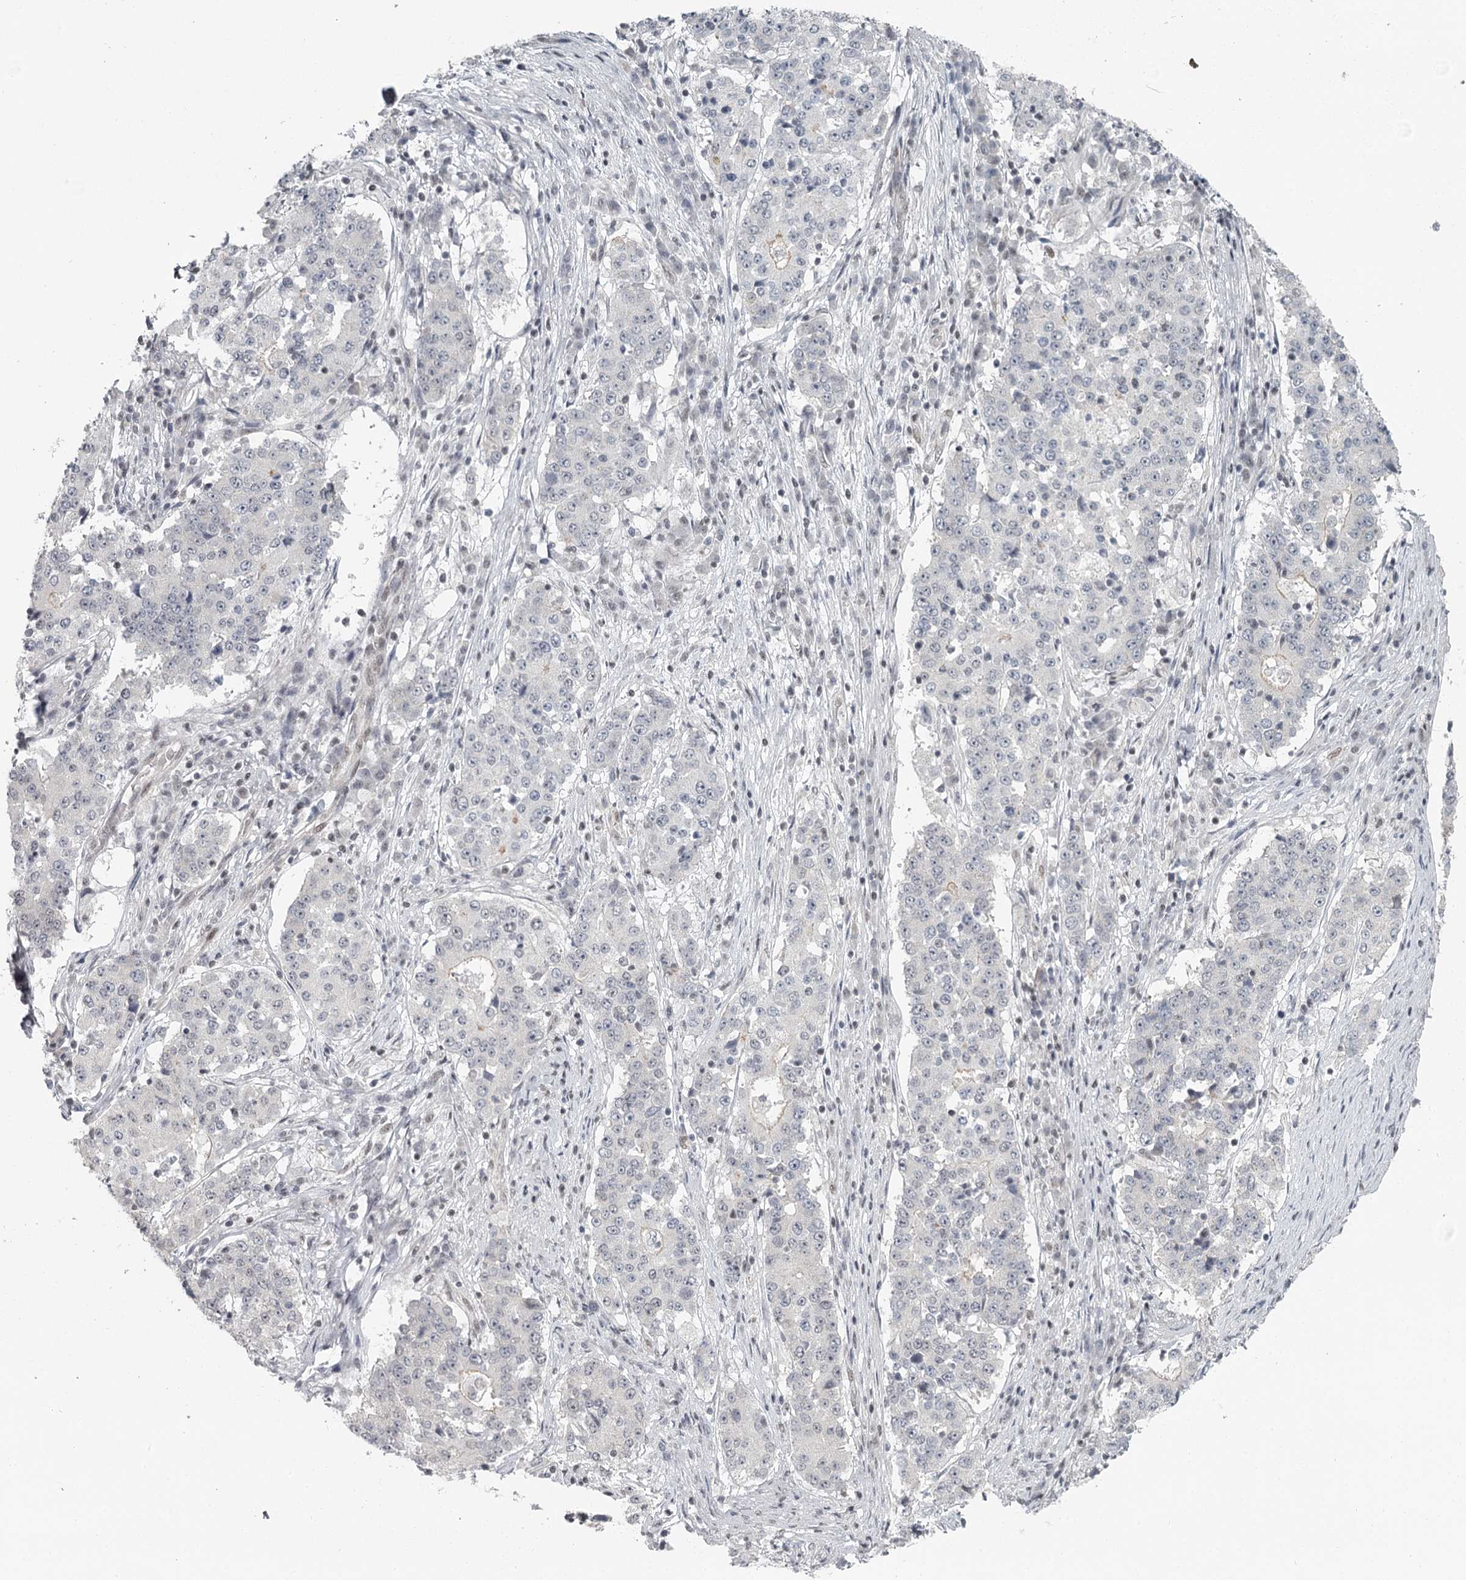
{"staining": {"intensity": "negative", "quantity": "none", "location": "none"}, "tissue": "stomach cancer", "cell_type": "Tumor cells", "image_type": "cancer", "snomed": [{"axis": "morphology", "description": "Adenocarcinoma, NOS"}, {"axis": "topography", "description": "Stomach"}], "caption": "Image shows no significant protein expression in tumor cells of stomach cancer (adenocarcinoma). (DAB IHC visualized using brightfield microscopy, high magnification).", "gene": "FAM13C", "patient": {"sex": "male", "age": 59}}